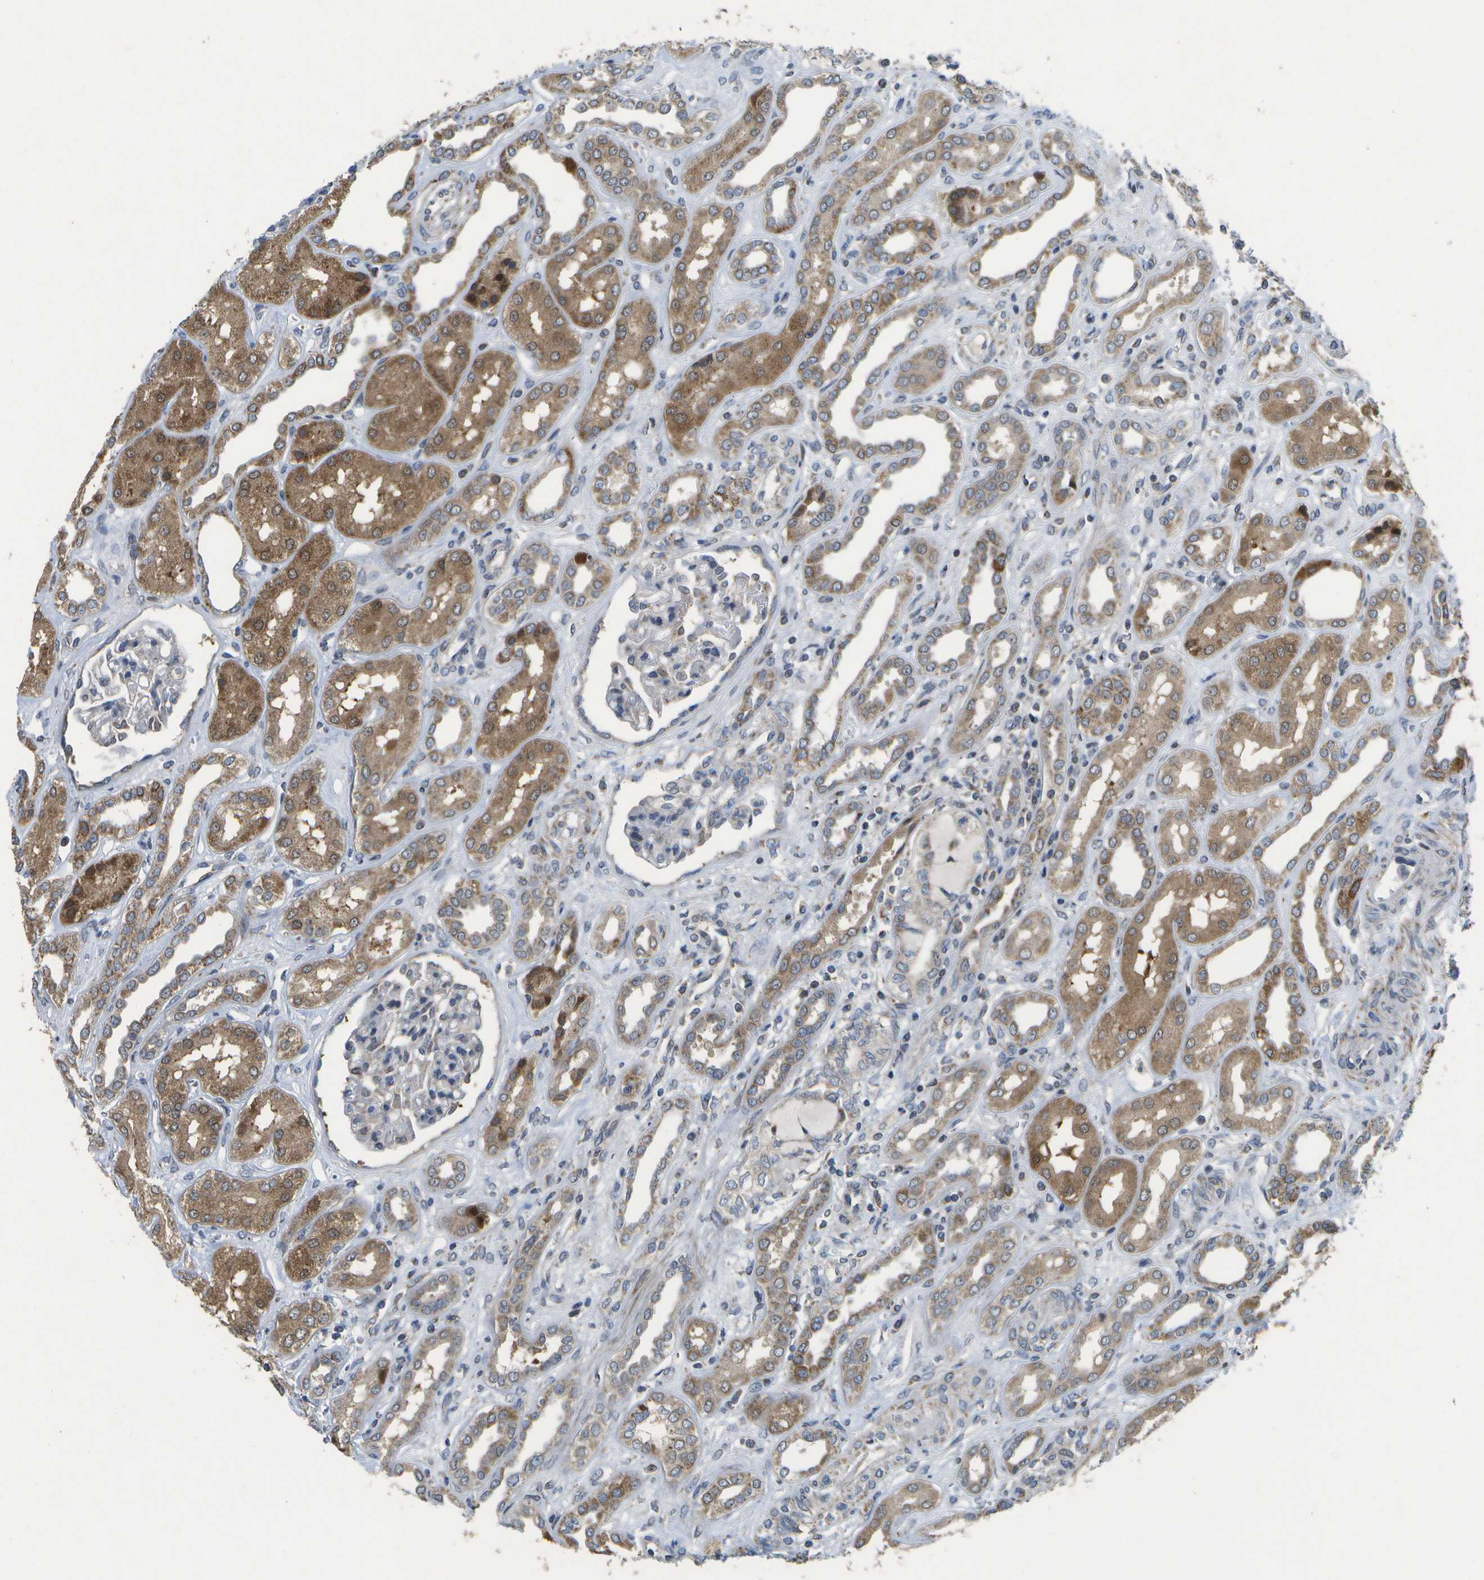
{"staining": {"intensity": "weak", "quantity": "<25%", "location": "nuclear"}, "tissue": "kidney", "cell_type": "Cells in glomeruli", "image_type": "normal", "snomed": [{"axis": "morphology", "description": "Normal tissue, NOS"}, {"axis": "topography", "description": "Kidney"}], "caption": "Immunohistochemical staining of normal human kidney demonstrates no significant positivity in cells in glomeruli.", "gene": "HADHA", "patient": {"sex": "male", "age": 59}}